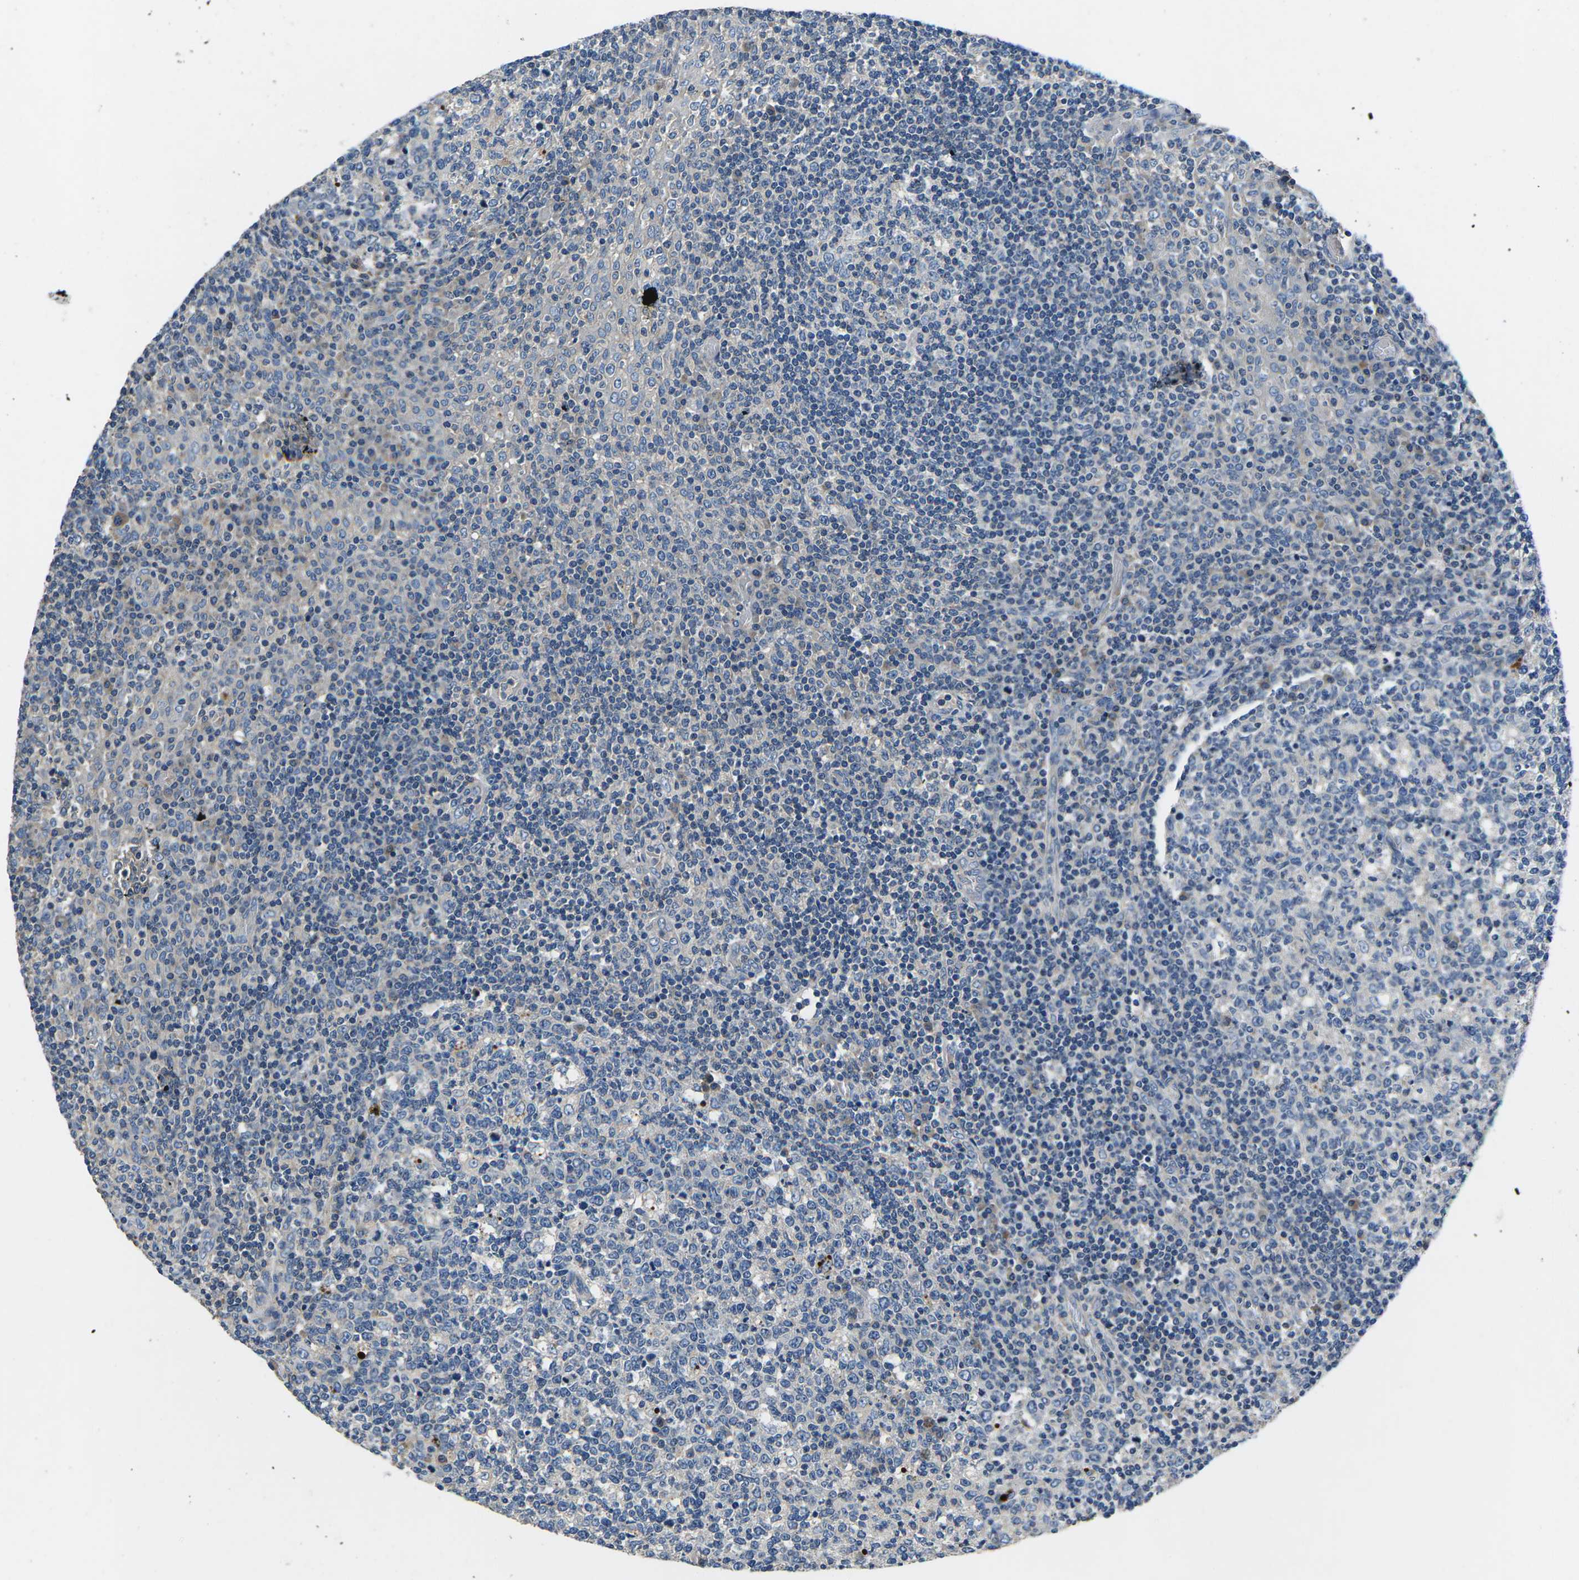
{"staining": {"intensity": "negative", "quantity": "none", "location": "none"}, "tissue": "tonsil", "cell_type": "Germinal center cells", "image_type": "normal", "snomed": [{"axis": "morphology", "description": "Normal tissue, NOS"}, {"axis": "topography", "description": "Tonsil"}], "caption": "Immunohistochemistry micrograph of unremarkable tonsil: tonsil stained with DAB displays no significant protein positivity in germinal center cells.", "gene": "PDCD6IP", "patient": {"sex": "female", "age": 19}}